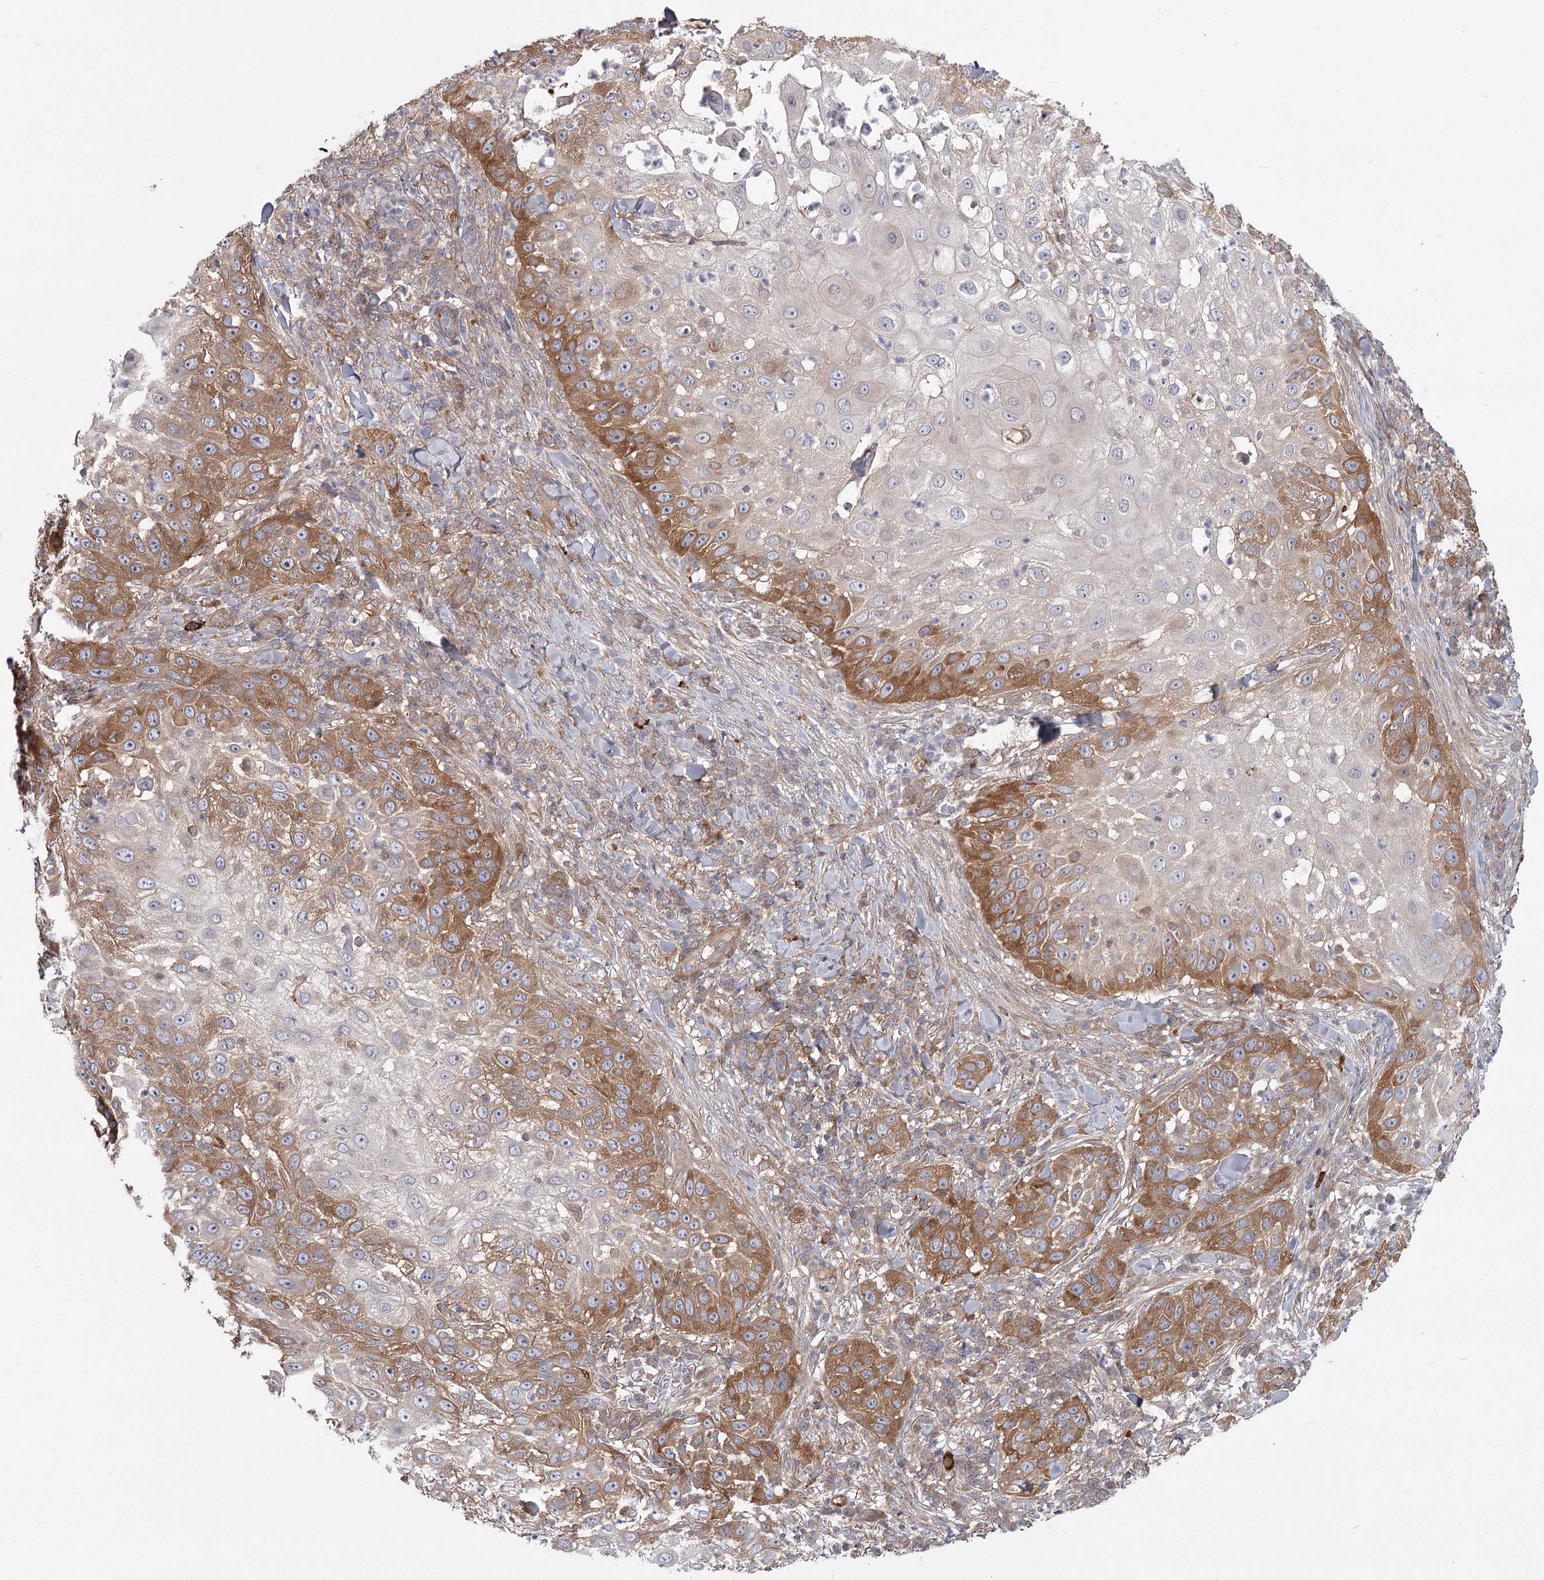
{"staining": {"intensity": "moderate", "quantity": "25%-75%", "location": "cytoplasmic/membranous"}, "tissue": "skin cancer", "cell_type": "Tumor cells", "image_type": "cancer", "snomed": [{"axis": "morphology", "description": "Squamous cell carcinoma, NOS"}, {"axis": "topography", "description": "Skin"}], "caption": "Human skin cancer (squamous cell carcinoma) stained with a brown dye shows moderate cytoplasmic/membranous positive positivity in approximately 25%-75% of tumor cells.", "gene": "CCNG2", "patient": {"sex": "female", "age": 44}}